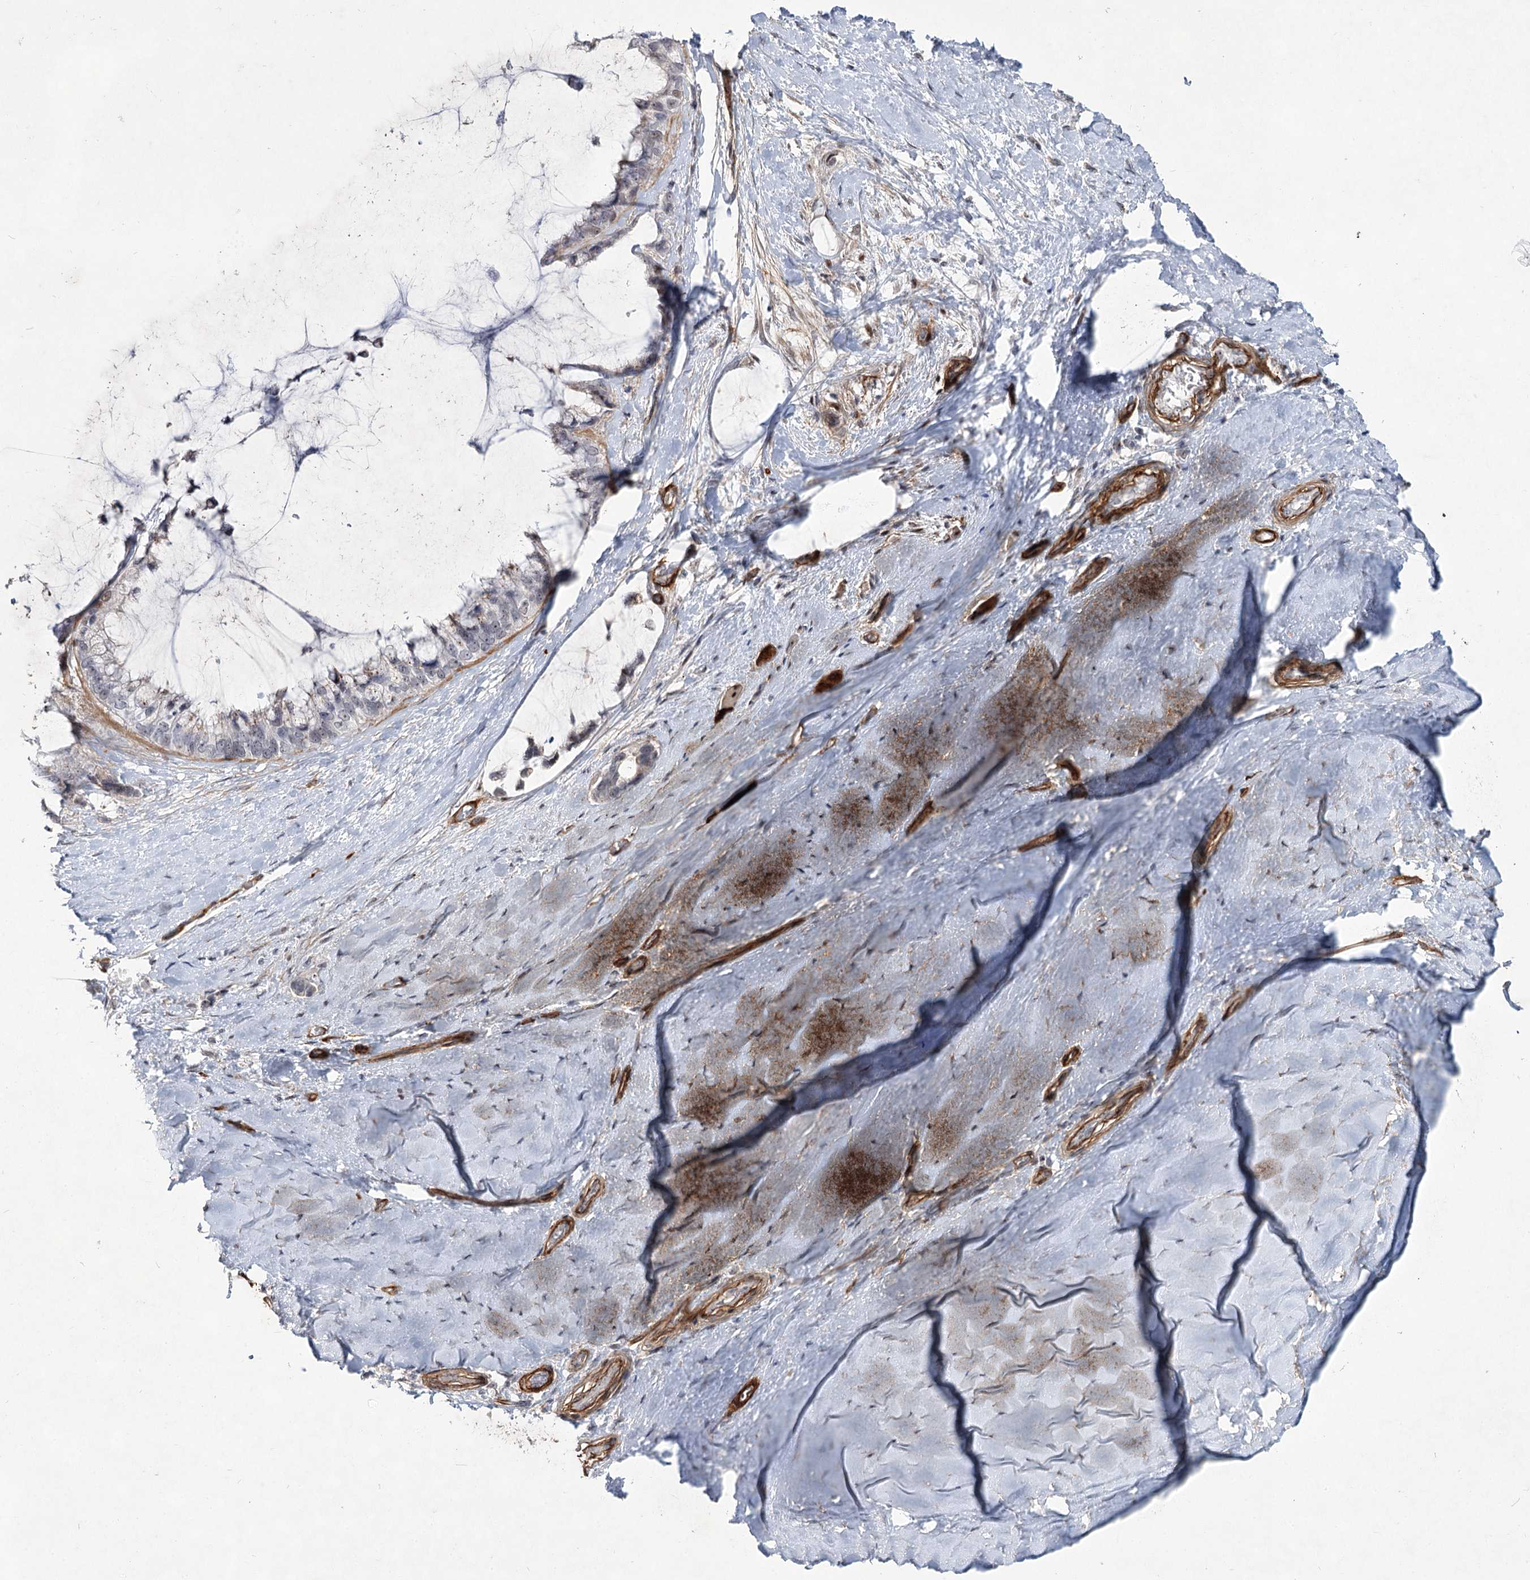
{"staining": {"intensity": "moderate", "quantity": "<25%", "location": "cytoplasmic/membranous"}, "tissue": "ovarian cancer", "cell_type": "Tumor cells", "image_type": "cancer", "snomed": [{"axis": "morphology", "description": "Cystadenocarcinoma, mucinous, NOS"}, {"axis": "topography", "description": "Ovary"}], "caption": "IHC (DAB) staining of ovarian cancer reveals moderate cytoplasmic/membranous protein staining in about <25% of tumor cells.", "gene": "ATL2", "patient": {"sex": "female", "age": 39}}